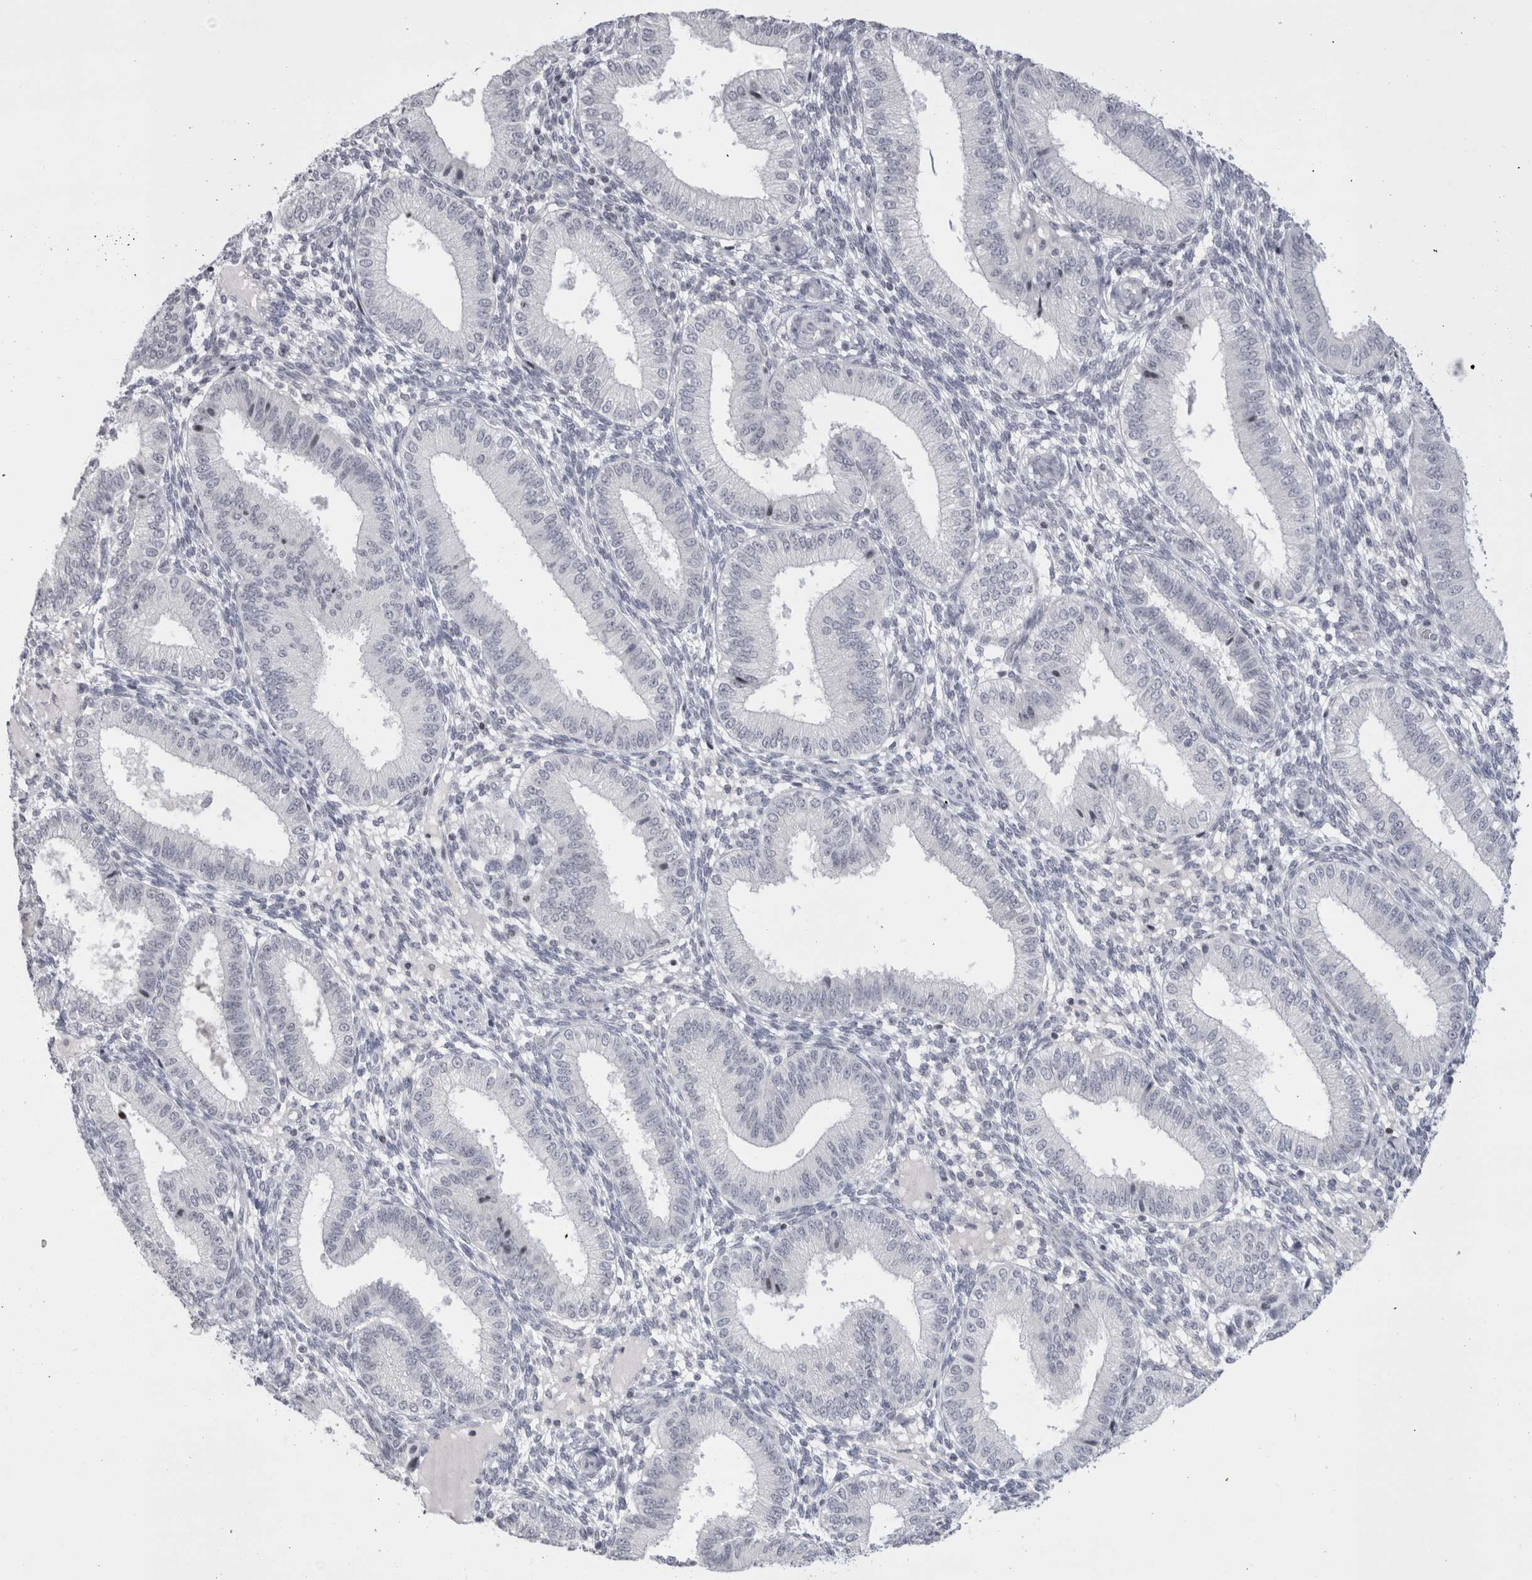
{"staining": {"intensity": "negative", "quantity": "none", "location": "none"}, "tissue": "endometrium", "cell_type": "Cells in endometrial stroma", "image_type": "normal", "snomed": [{"axis": "morphology", "description": "Normal tissue, NOS"}, {"axis": "topography", "description": "Endometrium"}], "caption": "A high-resolution micrograph shows IHC staining of normal endometrium, which shows no significant positivity in cells in endometrial stroma.", "gene": "FNDC8", "patient": {"sex": "female", "age": 39}}